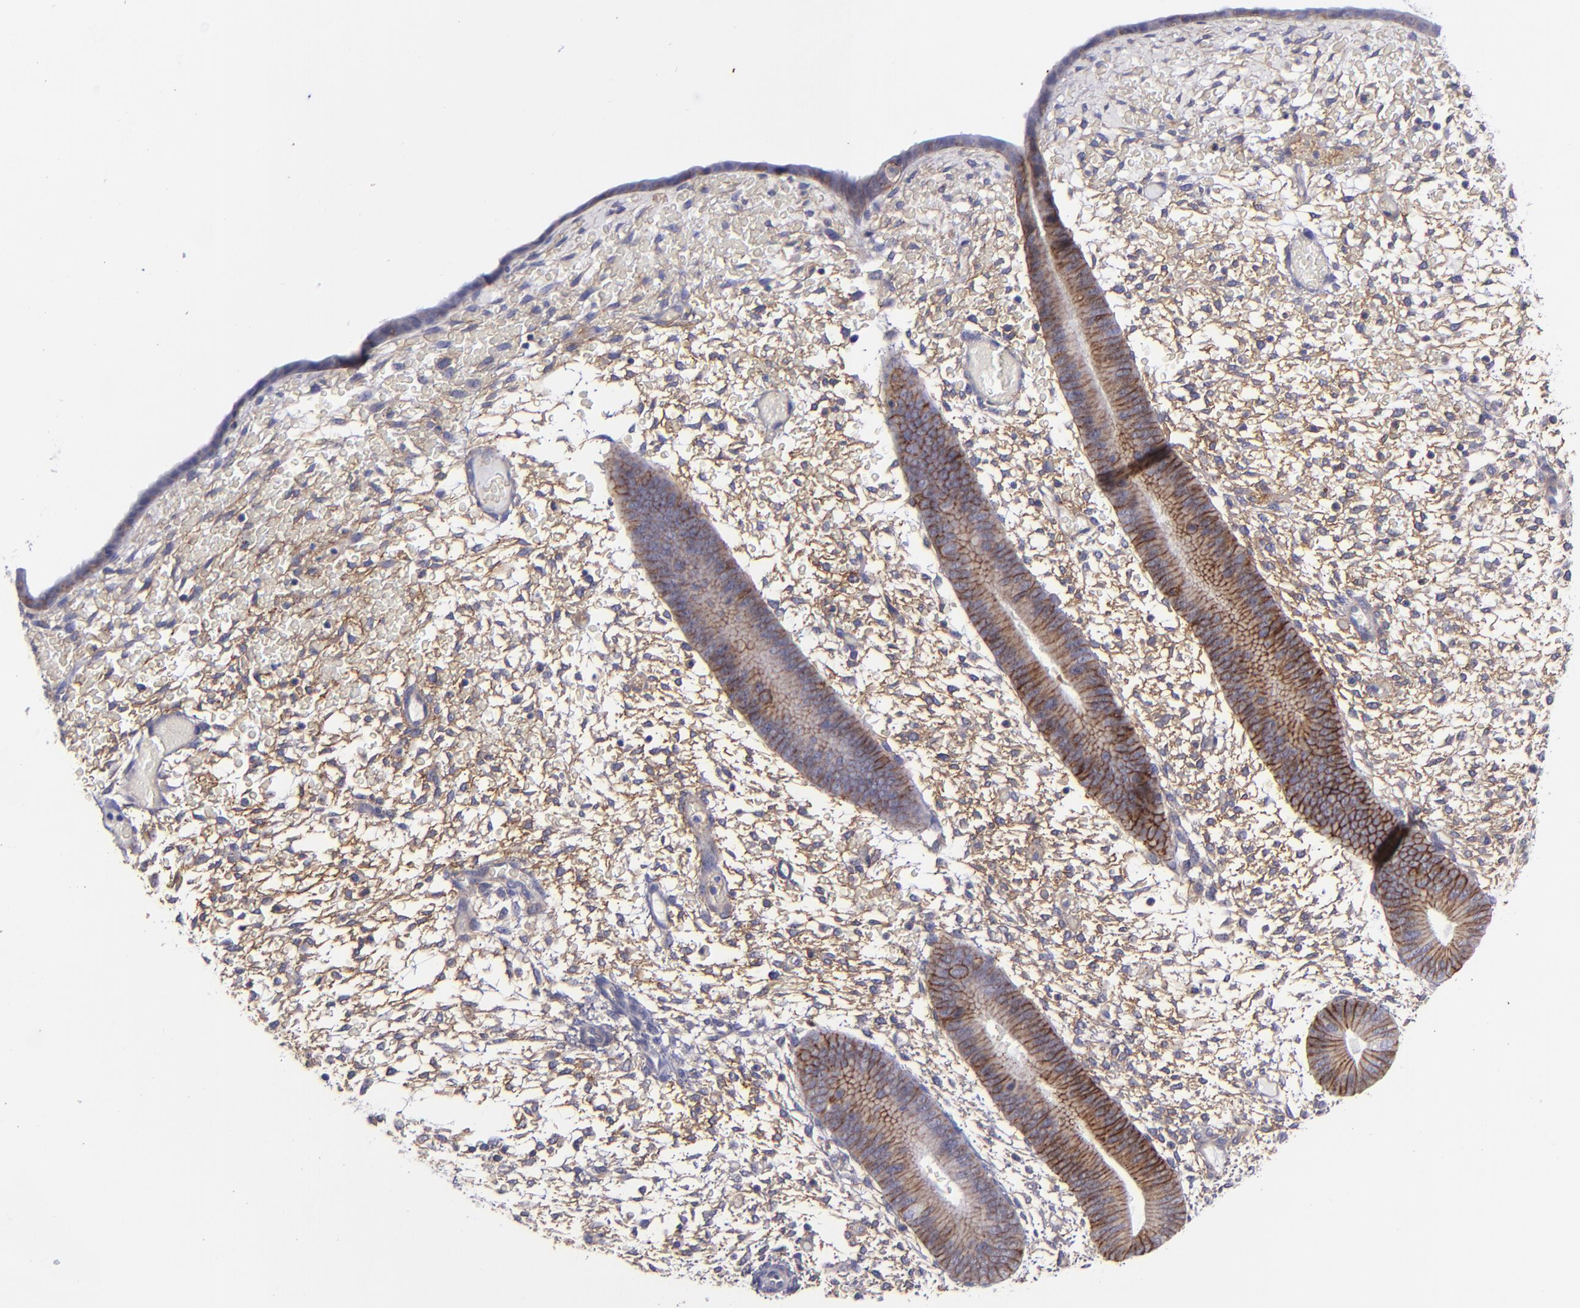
{"staining": {"intensity": "weak", "quantity": ">75%", "location": "cytoplasmic/membranous"}, "tissue": "endometrium", "cell_type": "Cells in endometrial stroma", "image_type": "normal", "snomed": [{"axis": "morphology", "description": "Normal tissue, NOS"}, {"axis": "topography", "description": "Endometrium"}], "caption": "Brown immunohistochemical staining in normal endometrium exhibits weak cytoplasmic/membranous positivity in approximately >75% of cells in endometrial stroma.", "gene": "BSG", "patient": {"sex": "female", "age": 42}}